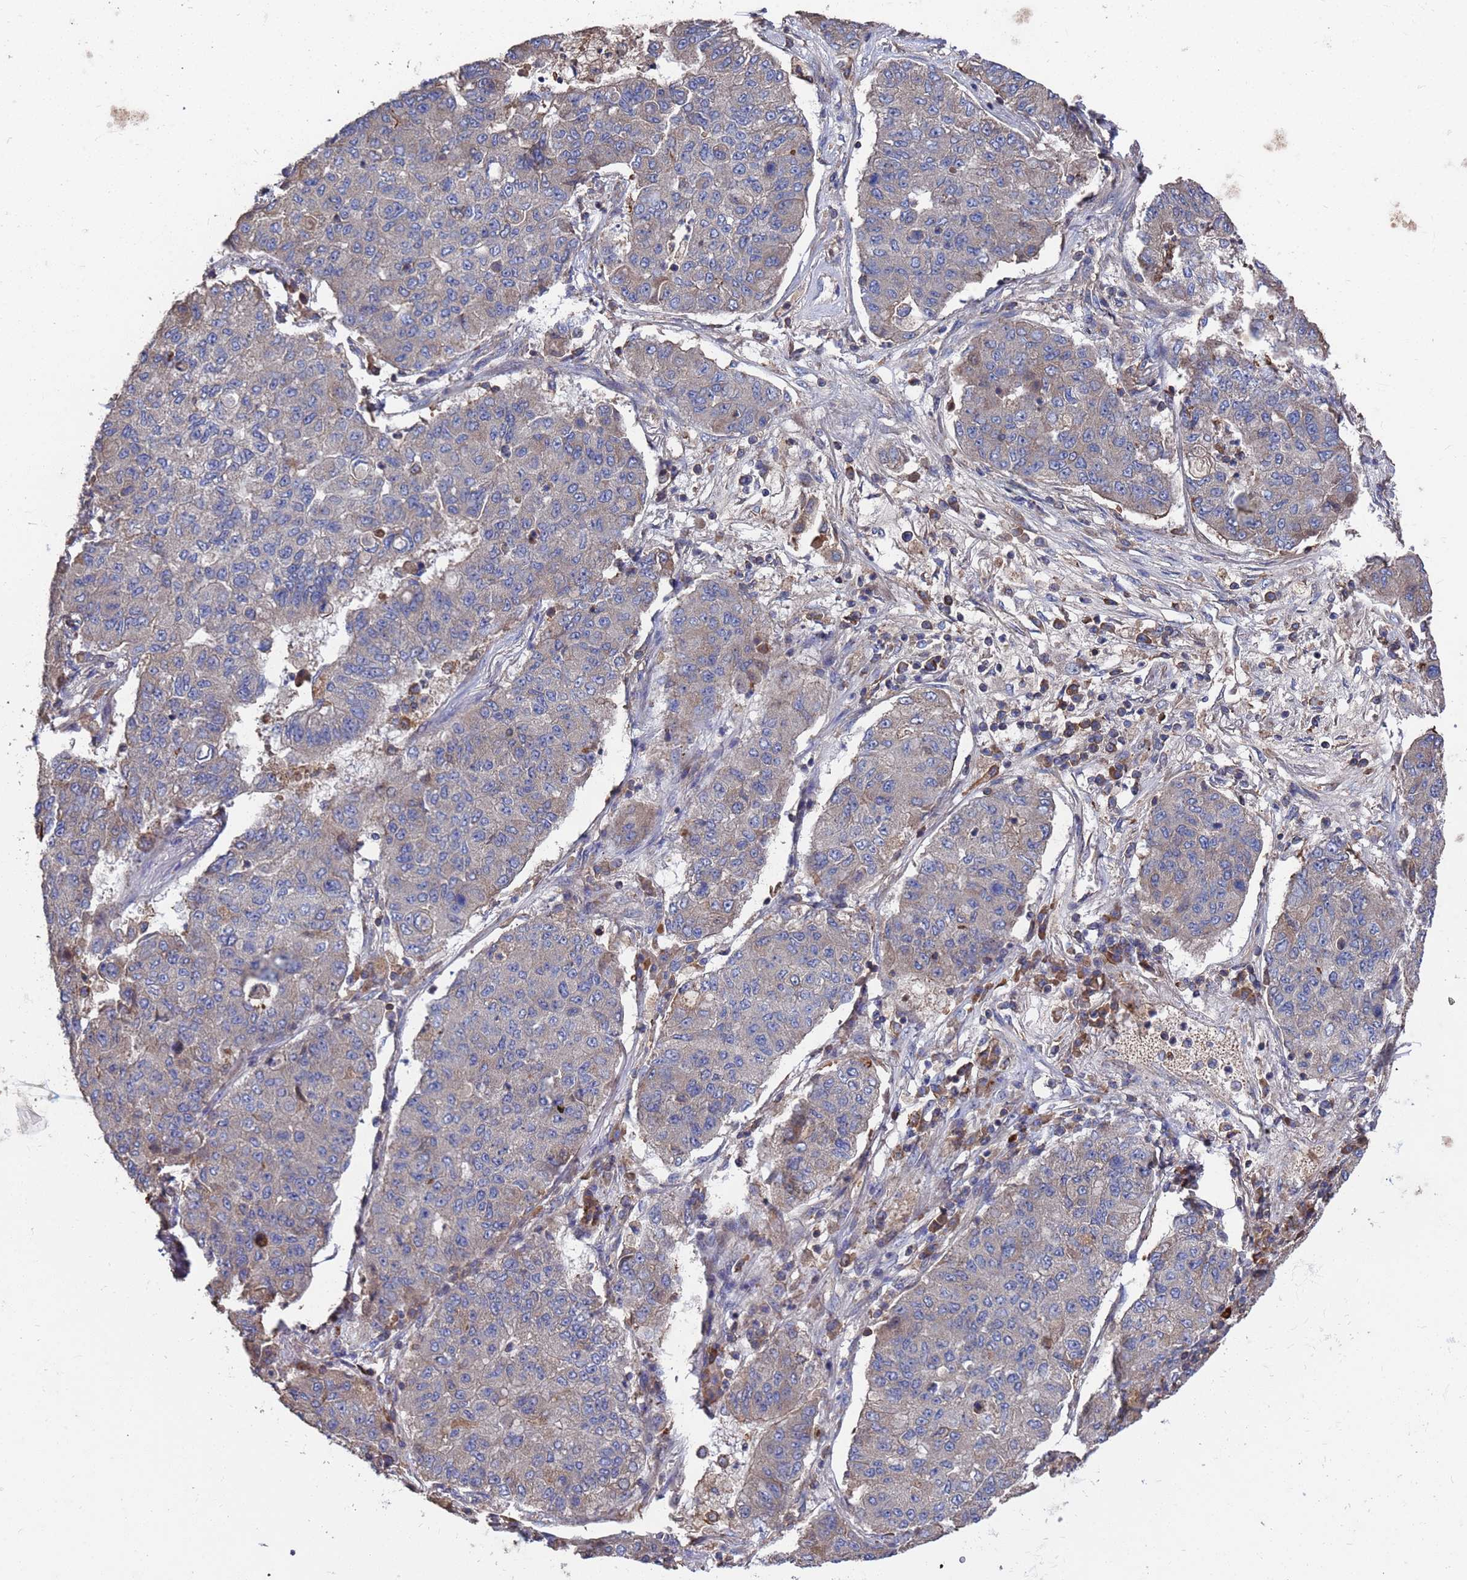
{"staining": {"intensity": "weak", "quantity": "<25%", "location": "cytoplasmic/membranous"}, "tissue": "lung cancer", "cell_type": "Tumor cells", "image_type": "cancer", "snomed": [{"axis": "morphology", "description": "Squamous cell carcinoma, NOS"}, {"axis": "topography", "description": "Lung"}], "caption": "This is an immunohistochemistry image of squamous cell carcinoma (lung). There is no positivity in tumor cells.", "gene": "PYCR1", "patient": {"sex": "male", "age": 74}}